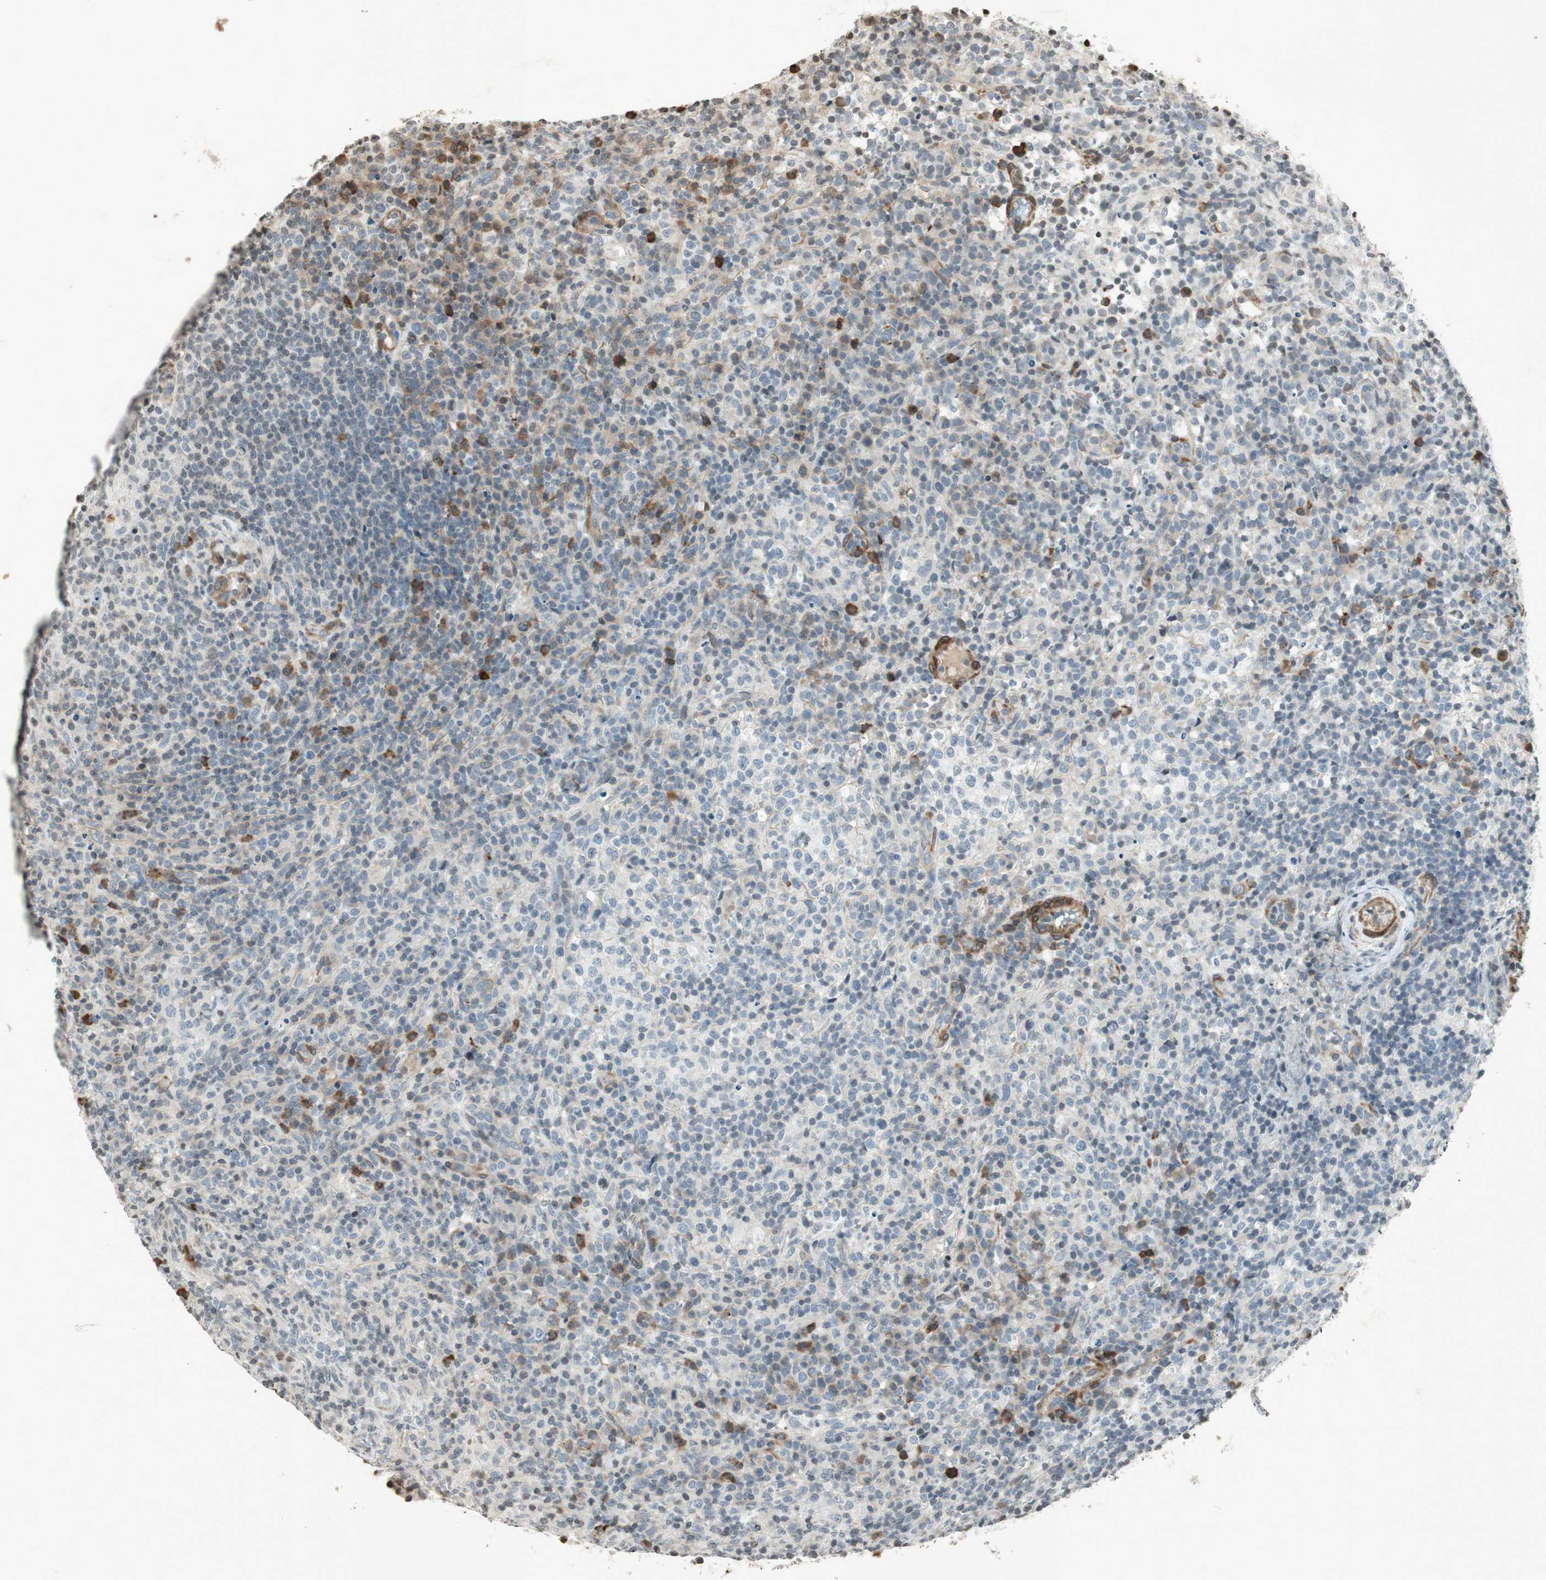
{"staining": {"intensity": "negative", "quantity": "none", "location": "none"}, "tissue": "lymphoma", "cell_type": "Tumor cells", "image_type": "cancer", "snomed": [{"axis": "morphology", "description": "Malignant lymphoma, non-Hodgkin's type, High grade"}, {"axis": "topography", "description": "Lymph node"}], "caption": "Immunohistochemical staining of malignant lymphoma, non-Hodgkin's type (high-grade) exhibits no significant expression in tumor cells.", "gene": "PRKG1", "patient": {"sex": "female", "age": 76}}